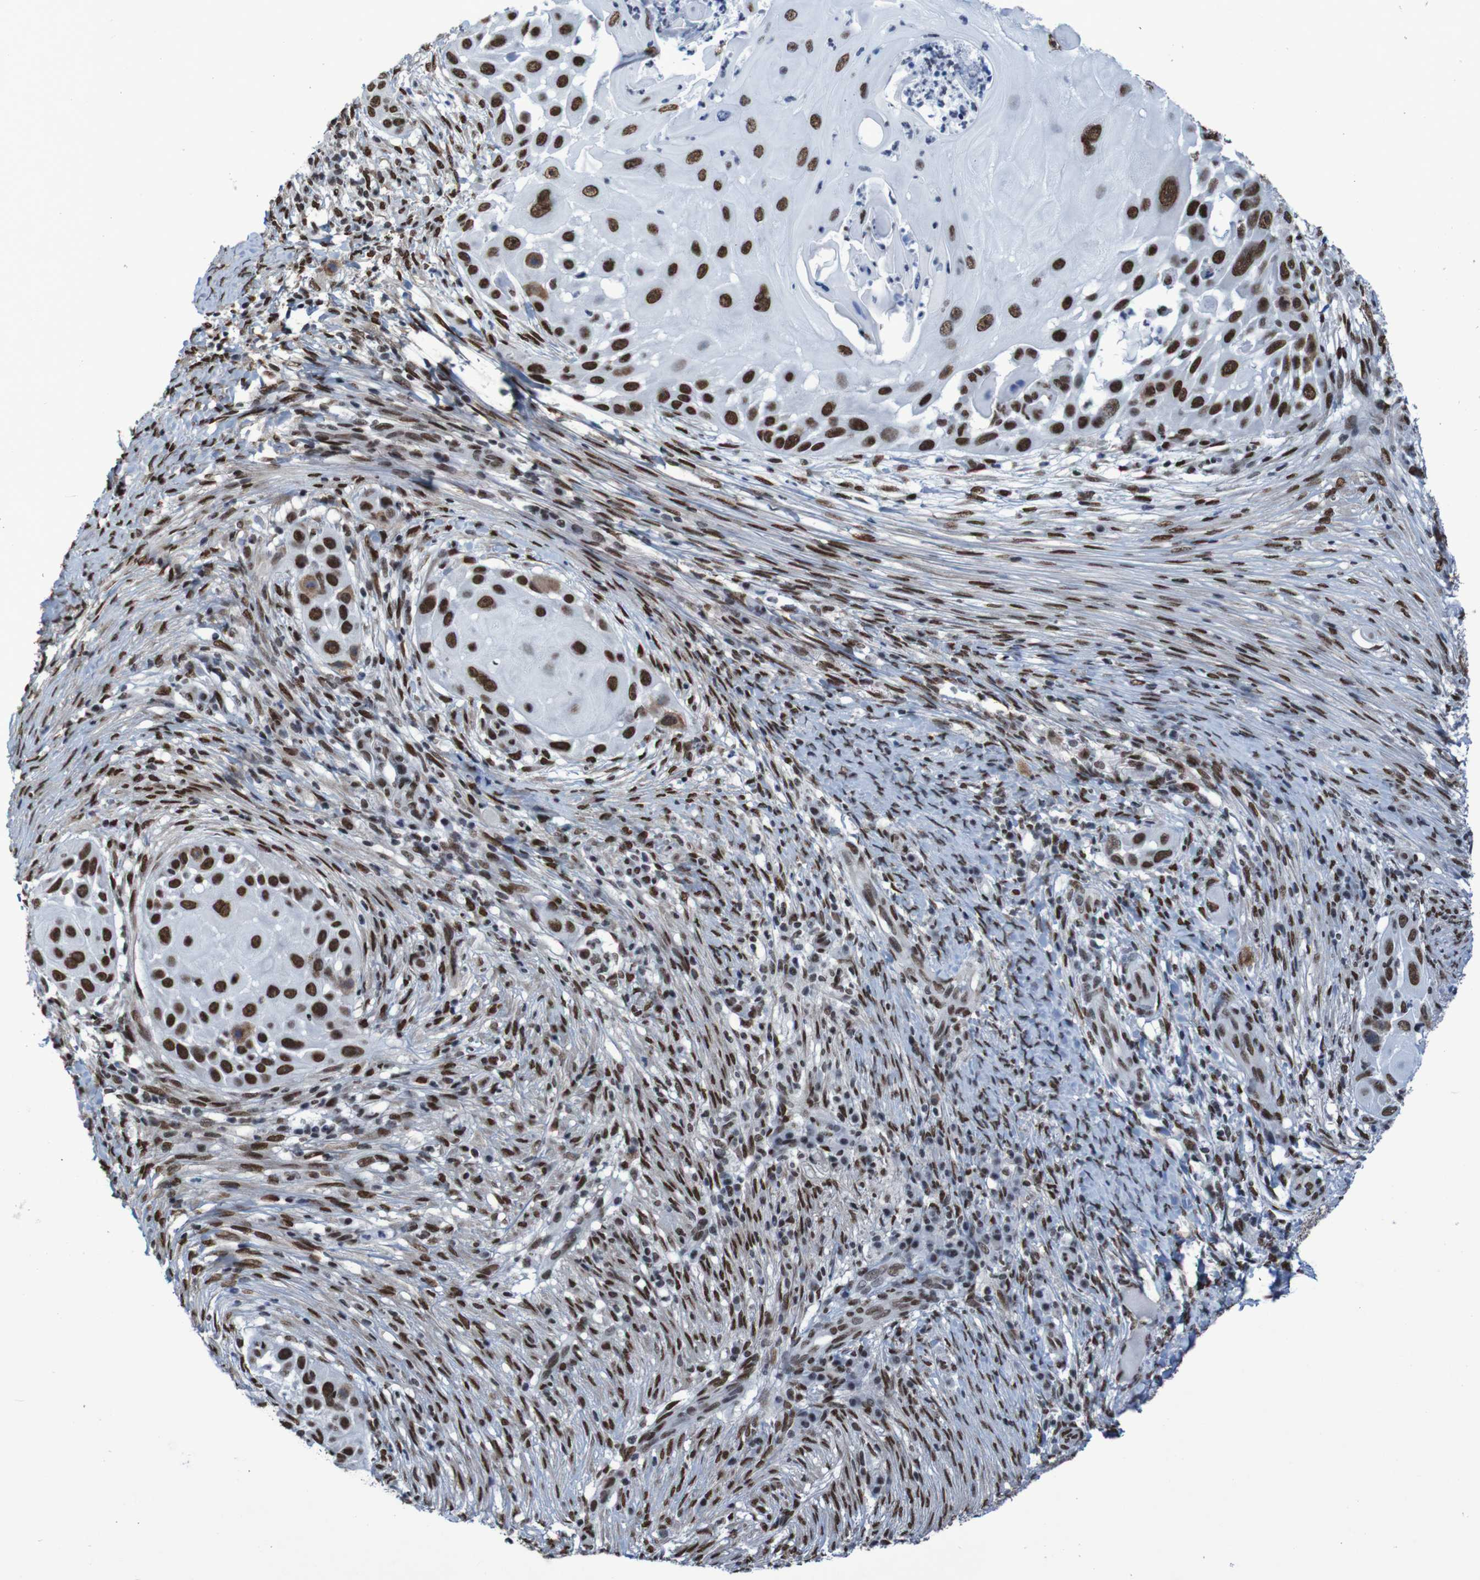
{"staining": {"intensity": "strong", "quantity": ">75%", "location": "nuclear"}, "tissue": "skin cancer", "cell_type": "Tumor cells", "image_type": "cancer", "snomed": [{"axis": "morphology", "description": "Squamous cell carcinoma, NOS"}, {"axis": "topography", "description": "Skin"}], "caption": "This photomicrograph shows squamous cell carcinoma (skin) stained with immunohistochemistry (IHC) to label a protein in brown. The nuclear of tumor cells show strong positivity for the protein. Nuclei are counter-stained blue.", "gene": "HNRNPR", "patient": {"sex": "female", "age": 44}}